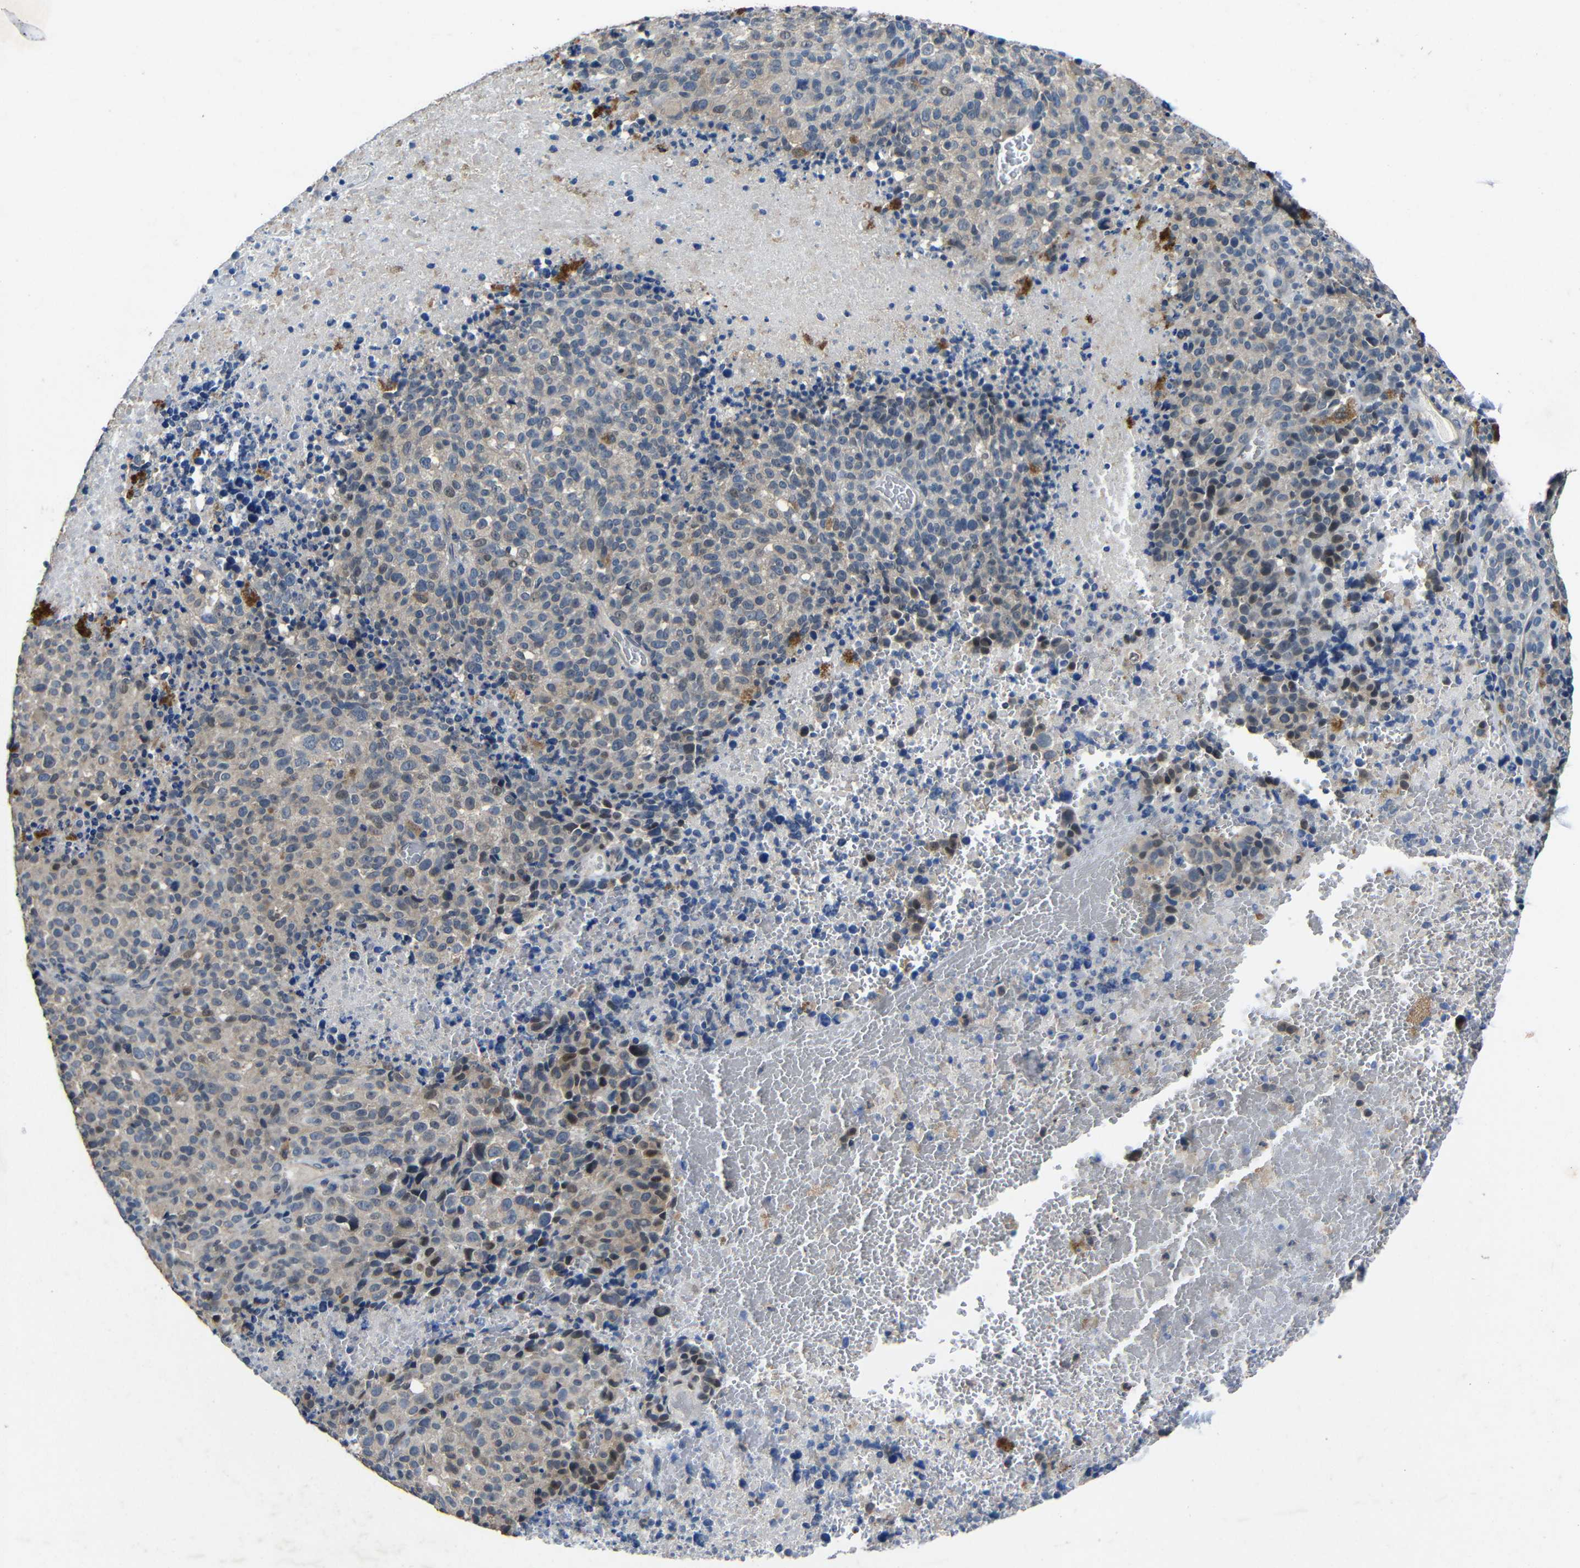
{"staining": {"intensity": "weak", "quantity": "25%-75%", "location": "cytoplasmic/membranous"}, "tissue": "melanoma", "cell_type": "Tumor cells", "image_type": "cancer", "snomed": [{"axis": "morphology", "description": "Malignant melanoma, Metastatic site"}, {"axis": "topography", "description": "Cerebral cortex"}], "caption": "A micrograph of human melanoma stained for a protein reveals weak cytoplasmic/membranous brown staining in tumor cells.", "gene": "C6orf89", "patient": {"sex": "female", "age": 52}}